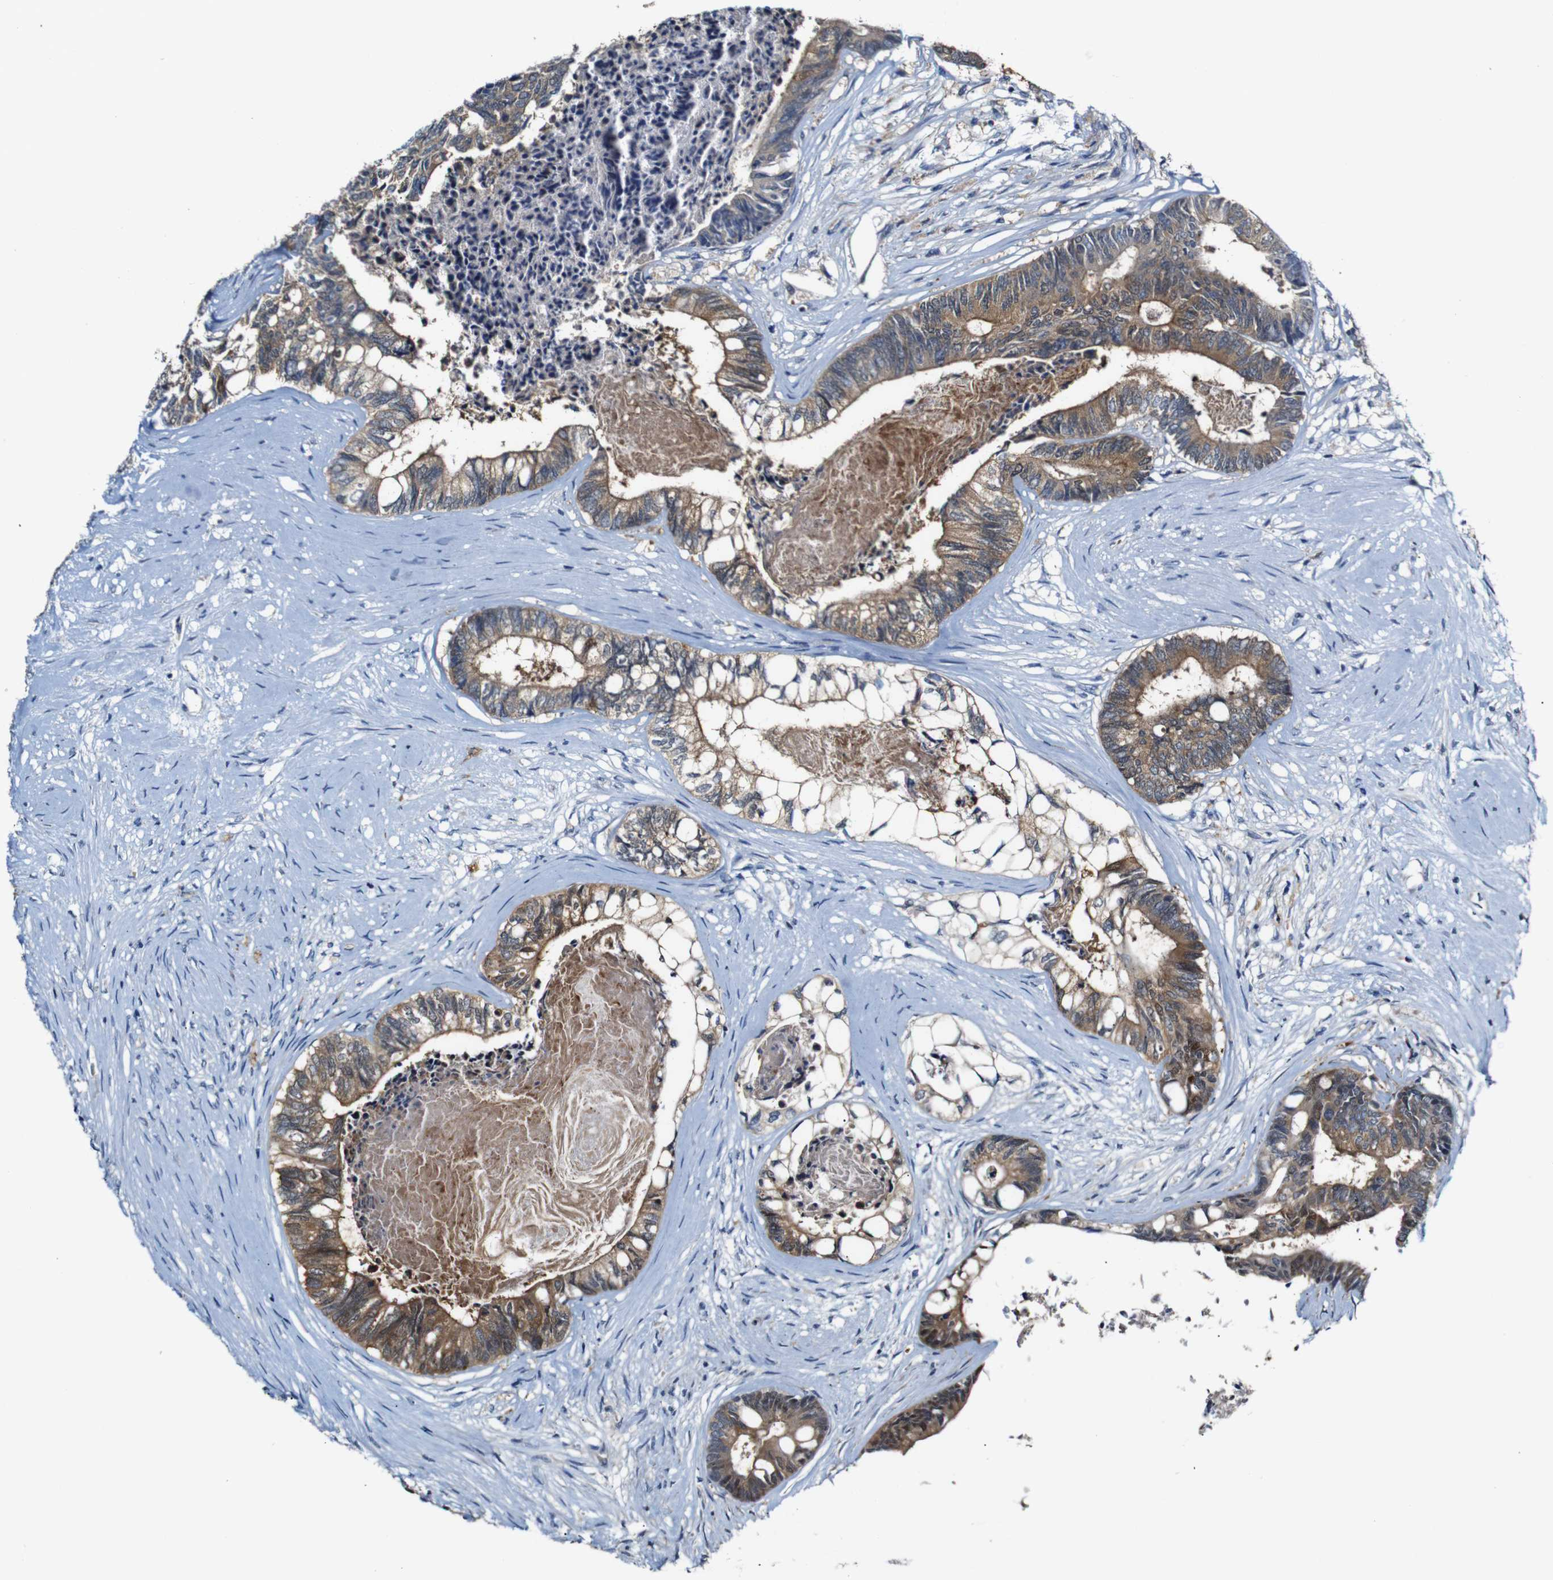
{"staining": {"intensity": "moderate", "quantity": ">75%", "location": "cytoplasmic/membranous"}, "tissue": "colorectal cancer", "cell_type": "Tumor cells", "image_type": "cancer", "snomed": [{"axis": "morphology", "description": "Adenocarcinoma, NOS"}, {"axis": "topography", "description": "Rectum"}], "caption": "Protein staining of colorectal adenocarcinoma tissue reveals moderate cytoplasmic/membranous positivity in approximately >75% of tumor cells.", "gene": "TBC1D32", "patient": {"sex": "male", "age": 63}}